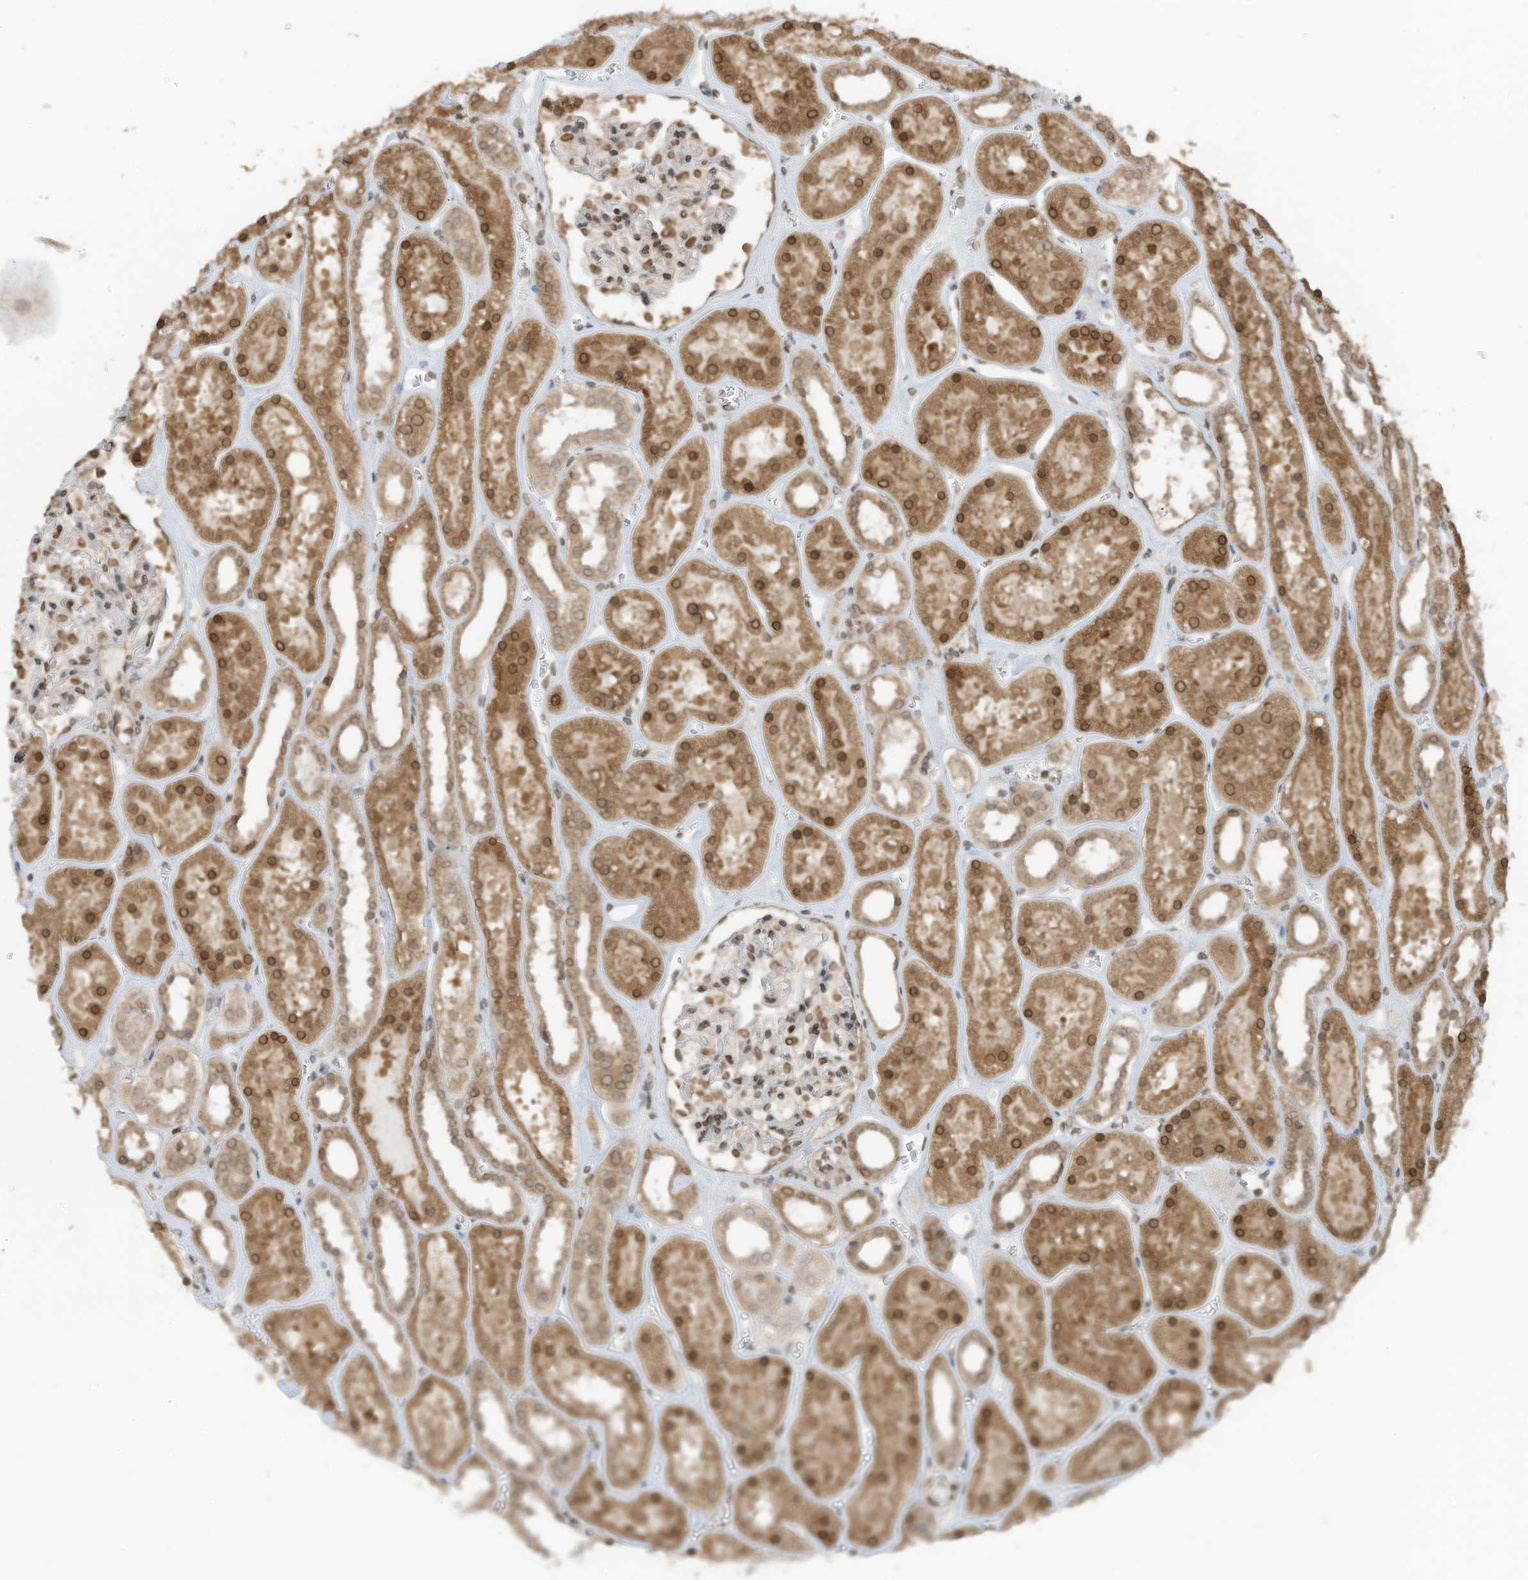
{"staining": {"intensity": "moderate", "quantity": ">75%", "location": "cytoplasmic/membranous,nuclear"}, "tissue": "kidney", "cell_type": "Cells in glomeruli", "image_type": "normal", "snomed": [{"axis": "morphology", "description": "Normal tissue, NOS"}, {"axis": "topography", "description": "Kidney"}], "caption": "Kidney was stained to show a protein in brown. There is medium levels of moderate cytoplasmic/membranous,nuclear staining in approximately >75% of cells in glomeruli. Immunohistochemistry stains the protein in brown and the nuclei are stained blue.", "gene": "RABL3", "patient": {"sex": "female", "age": 41}}